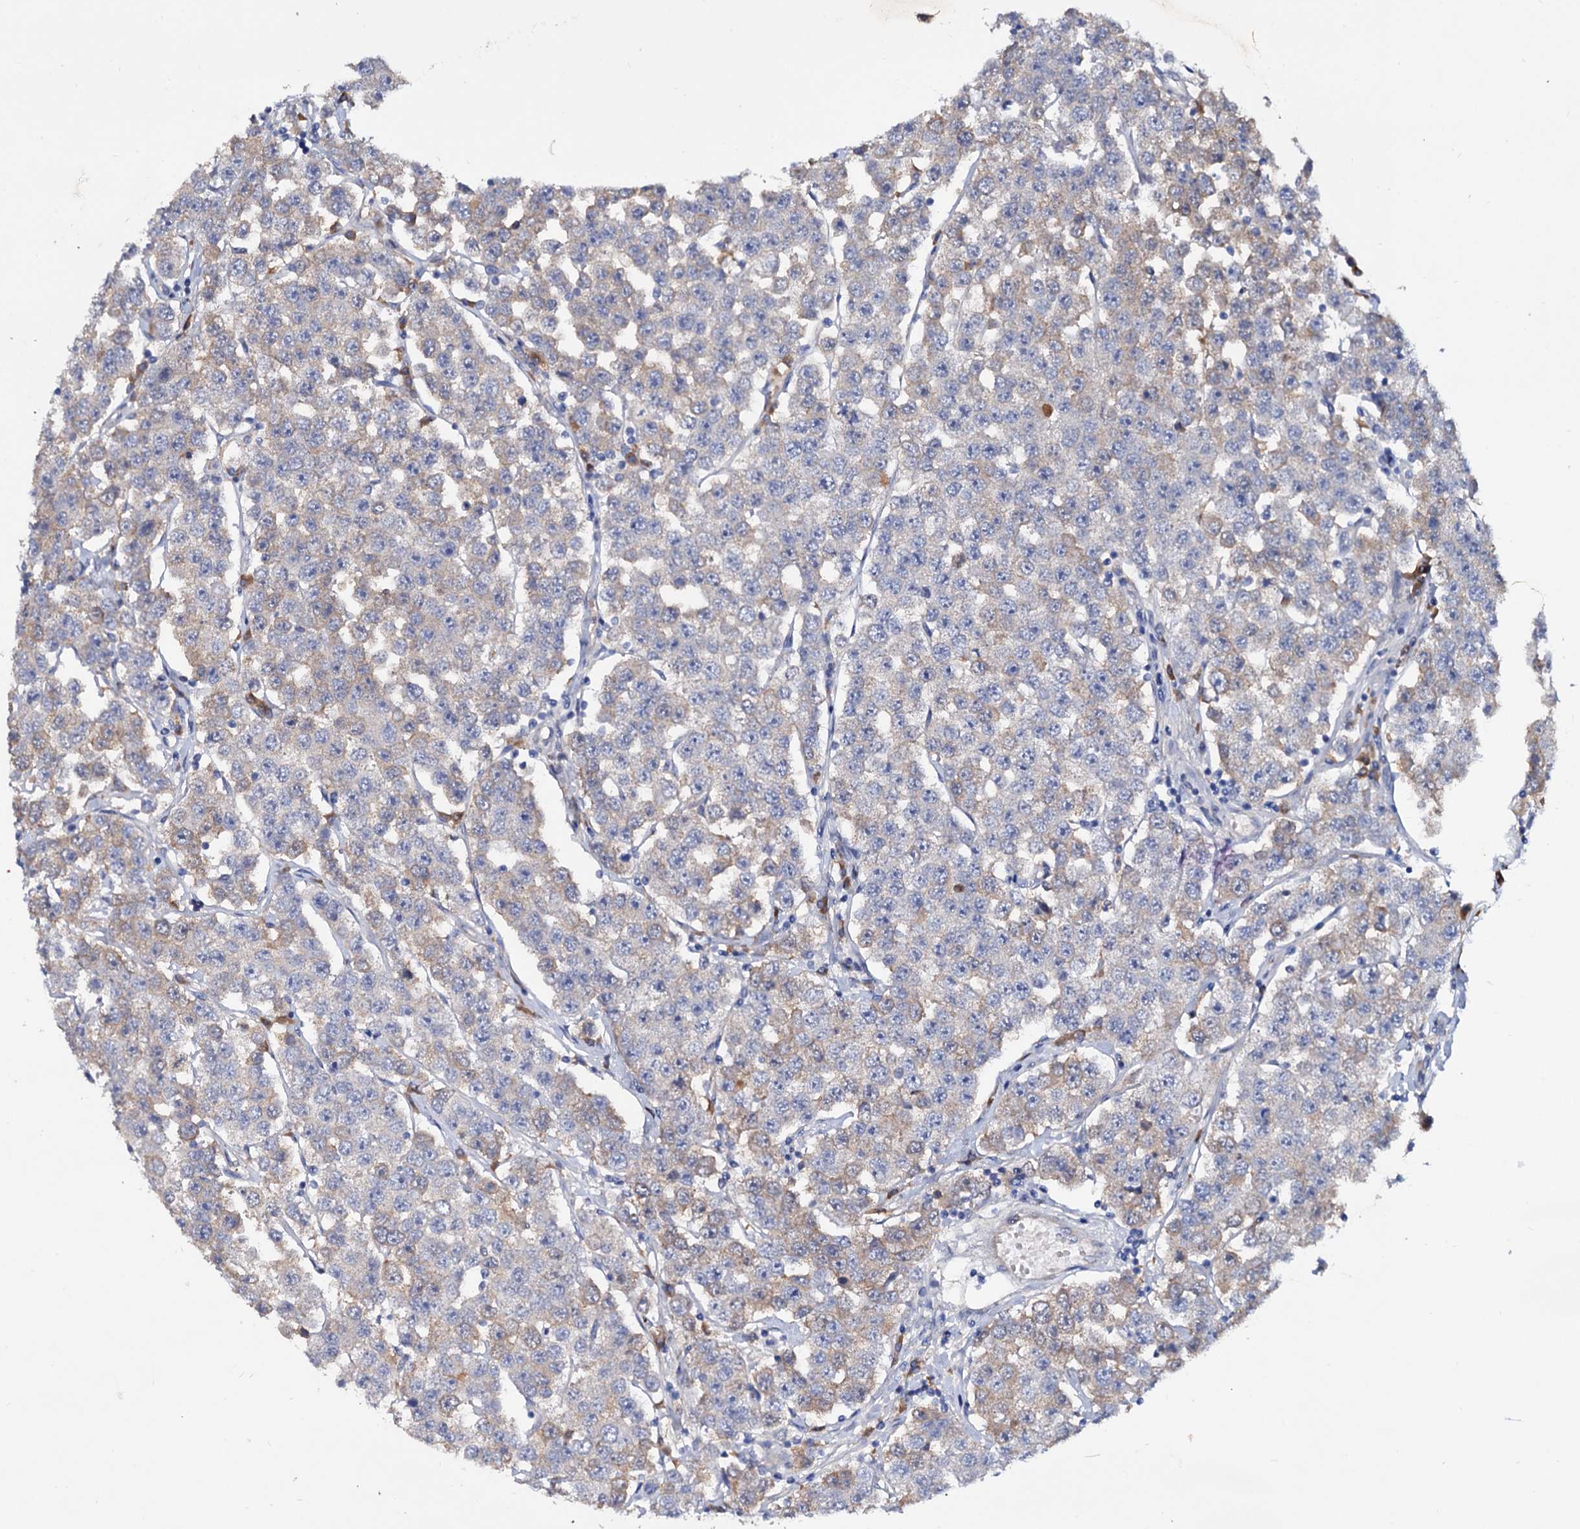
{"staining": {"intensity": "weak", "quantity": "25%-75%", "location": "cytoplasmic/membranous"}, "tissue": "testis cancer", "cell_type": "Tumor cells", "image_type": "cancer", "snomed": [{"axis": "morphology", "description": "Seminoma, NOS"}, {"axis": "topography", "description": "Testis"}], "caption": "Immunohistochemical staining of testis cancer (seminoma) displays weak cytoplasmic/membranous protein expression in about 25%-75% of tumor cells.", "gene": "NPAS4", "patient": {"sex": "male", "age": 28}}